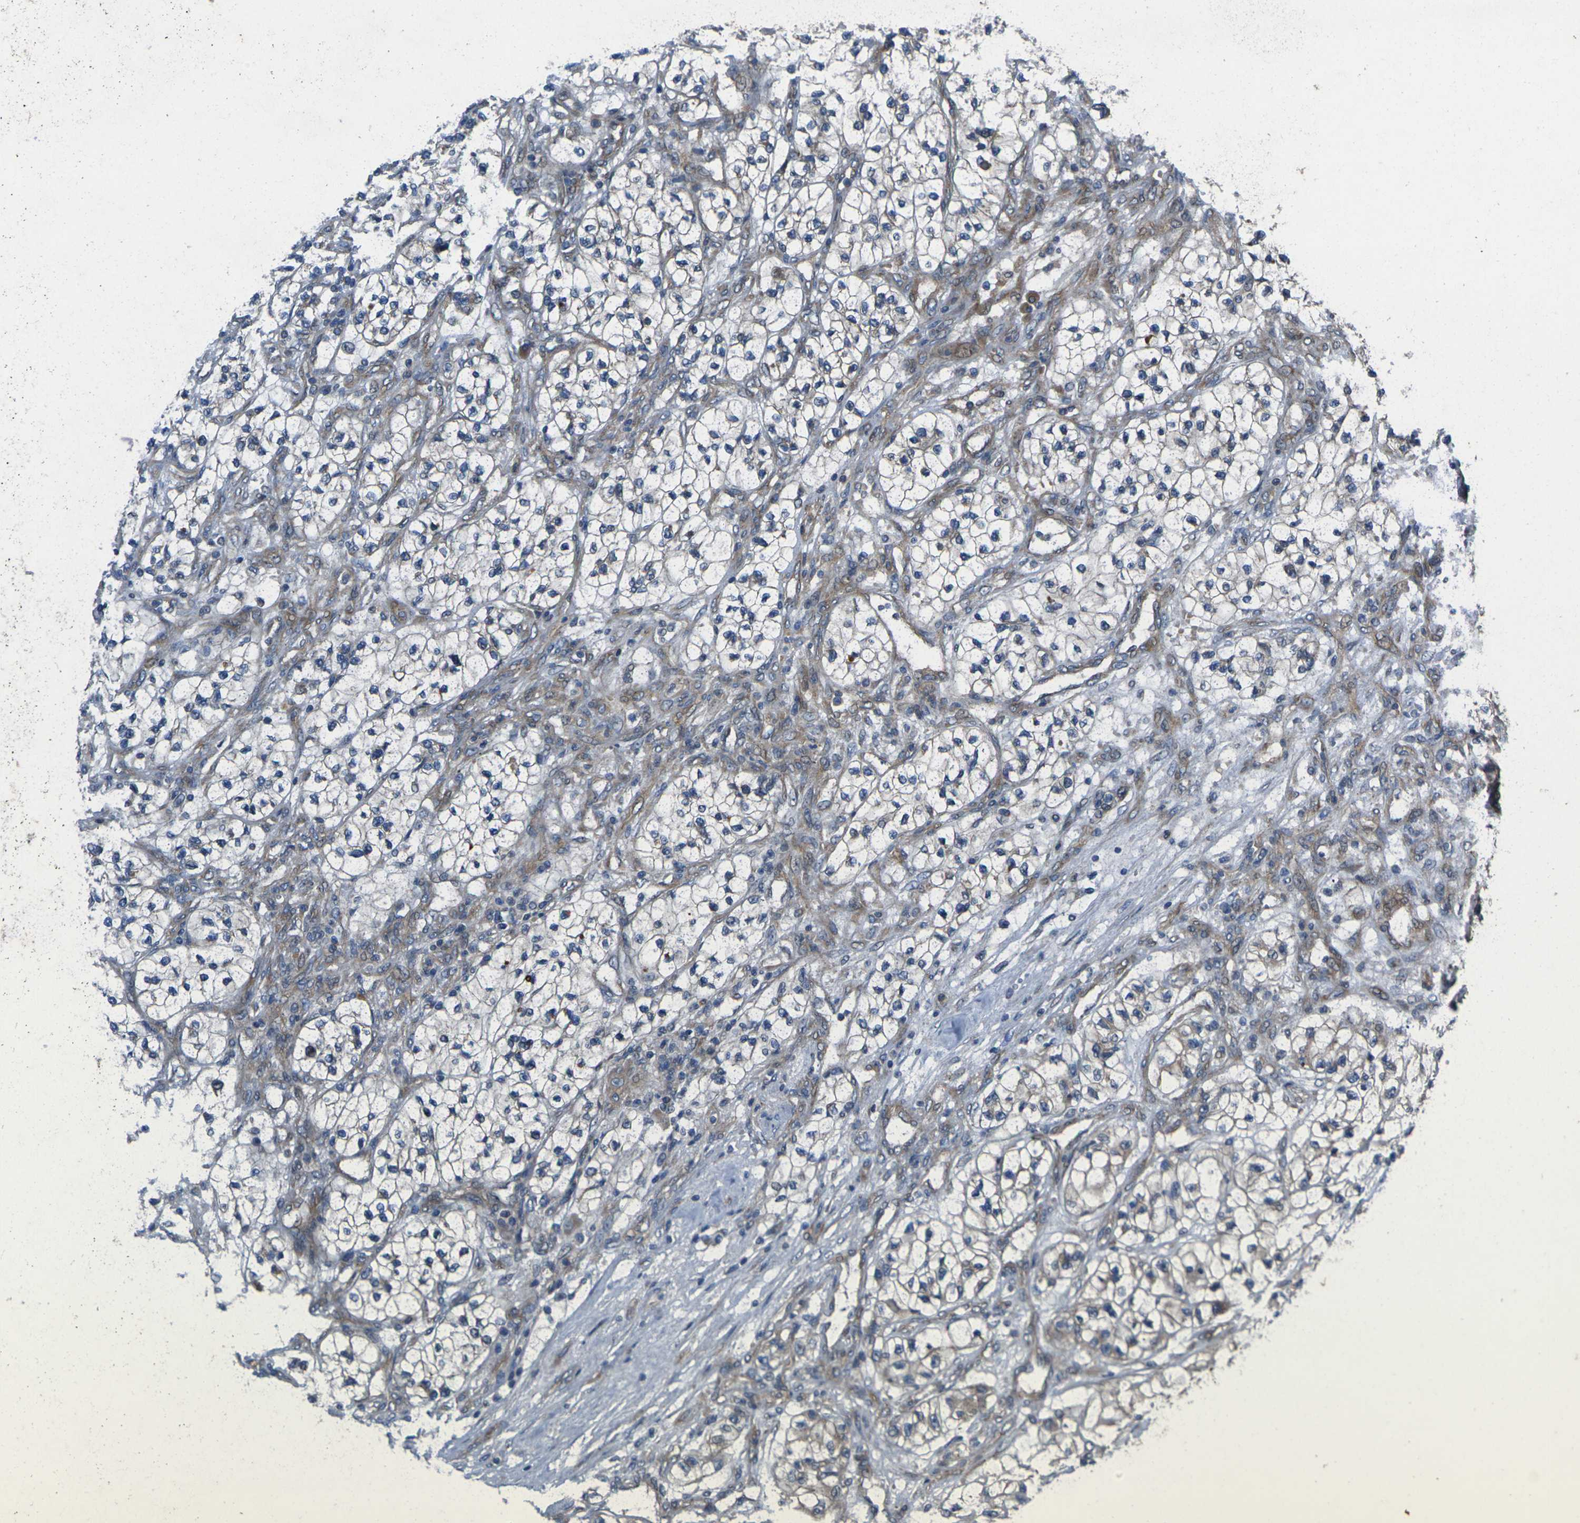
{"staining": {"intensity": "weak", "quantity": "<25%", "location": "cytoplasmic/membranous"}, "tissue": "renal cancer", "cell_type": "Tumor cells", "image_type": "cancer", "snomed": [{"axis": "morphology", "description": "Adenocarcinoma, NOS"}, {"axis": "topography", "description": "Kidney"}], "caption": "Image shows no protein positivity in tumor cells of renal cancer tissue.", "gene": "EDNRA", "patient": {"sex": "female", "age": 57}}